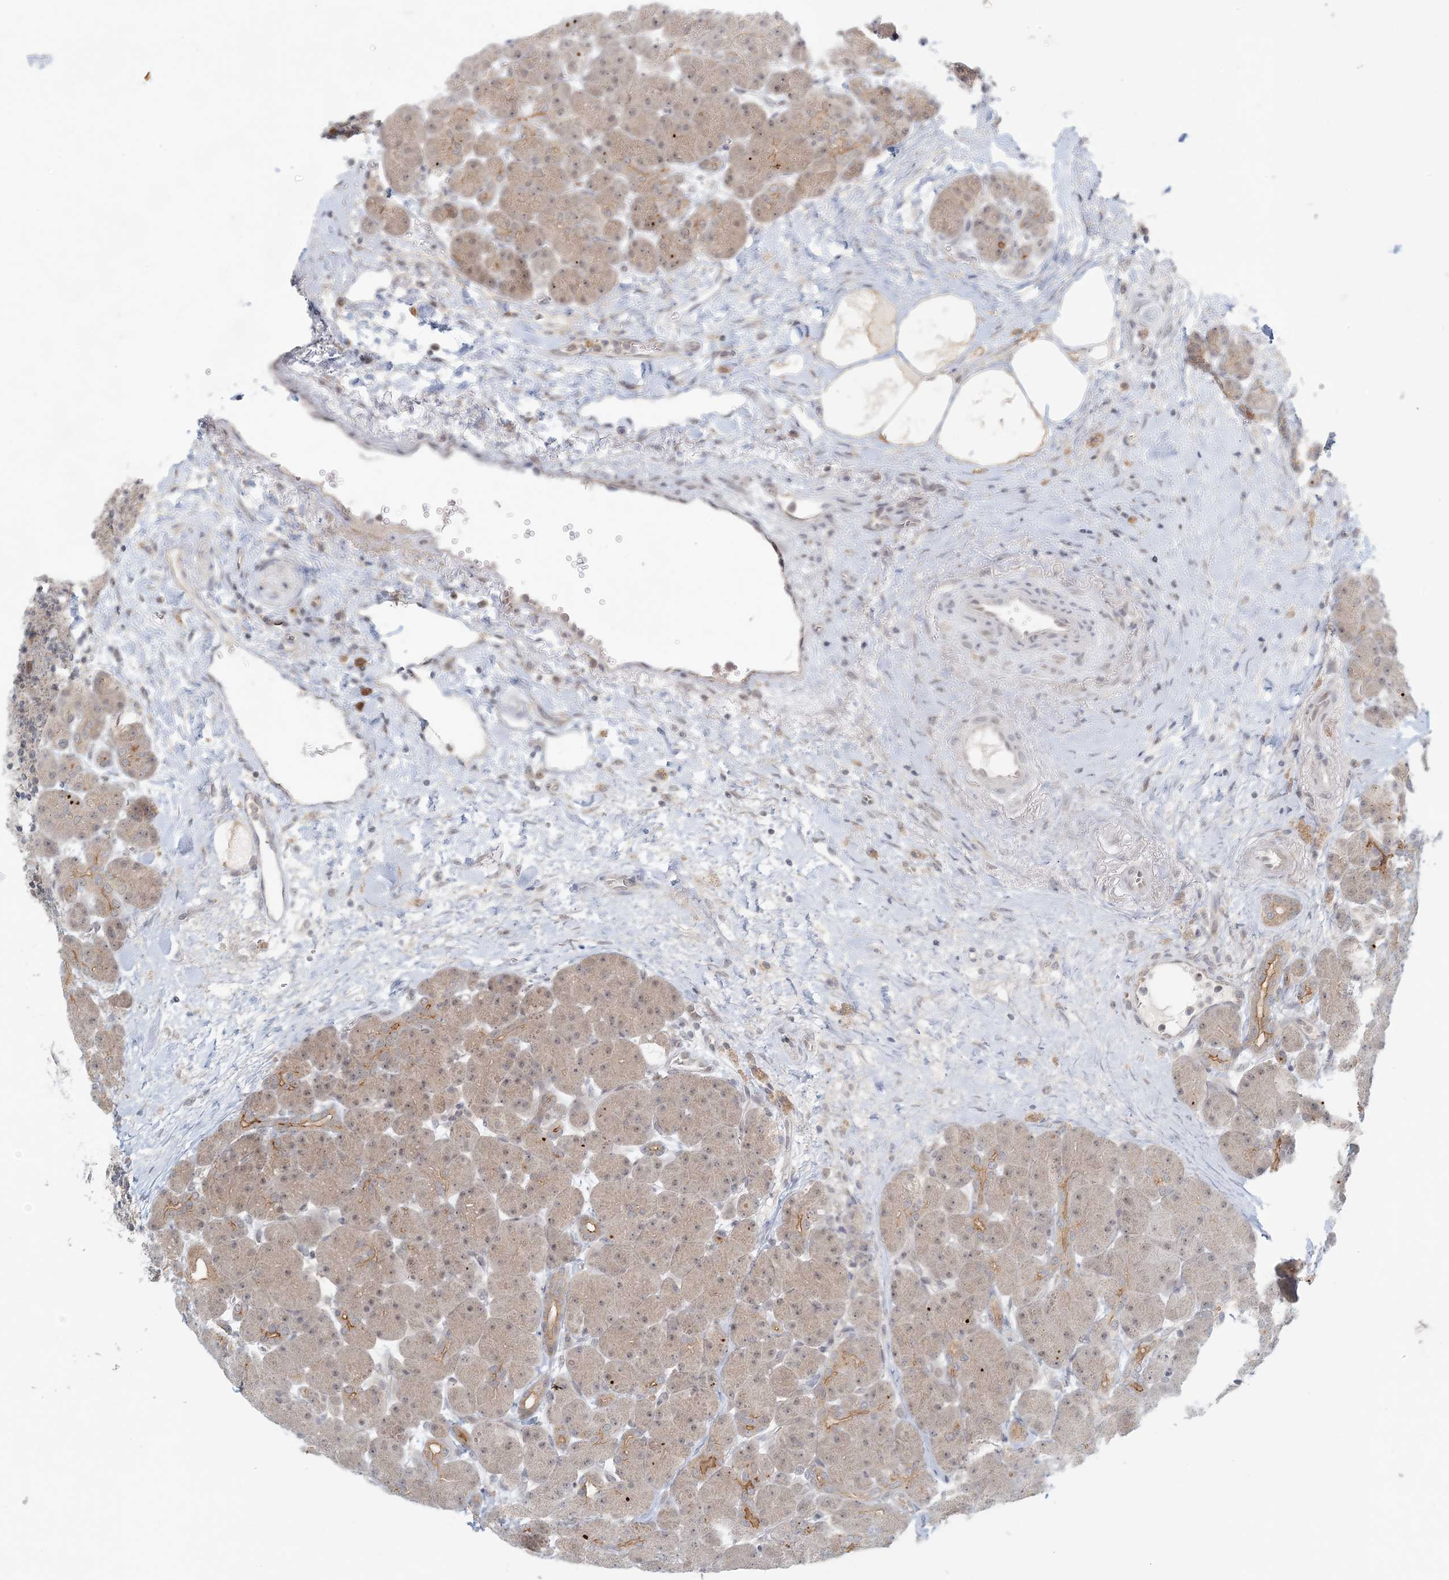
{"staining": {"intensity": "moderate", "quantity": ">75%", "location": "cytoplasmic/membranous,nuclear"}, "tissue": "pancreas", "cell_type": "Exocrine glandular cells", "image_type": "normal", "snomed": [{"axis": "morphology", "description": "Normal tissue, NOS"}, {"axis": "topography", "description": "Pancreas"}], "caption": "Immunohistochemistry (IHC) image of normal pancreas: human pancreas stained using immunohistochemistry (IHC) reveals medium levels of moderate protein expression localized specifically in the cytoplasmic/membranous,nuclear of exocrine glandular cells, appearing as a cytoplasmic/membranous,nuclear brown color.", "gene": "OBI1", "patient": {"sex": "male", "age": 66}}